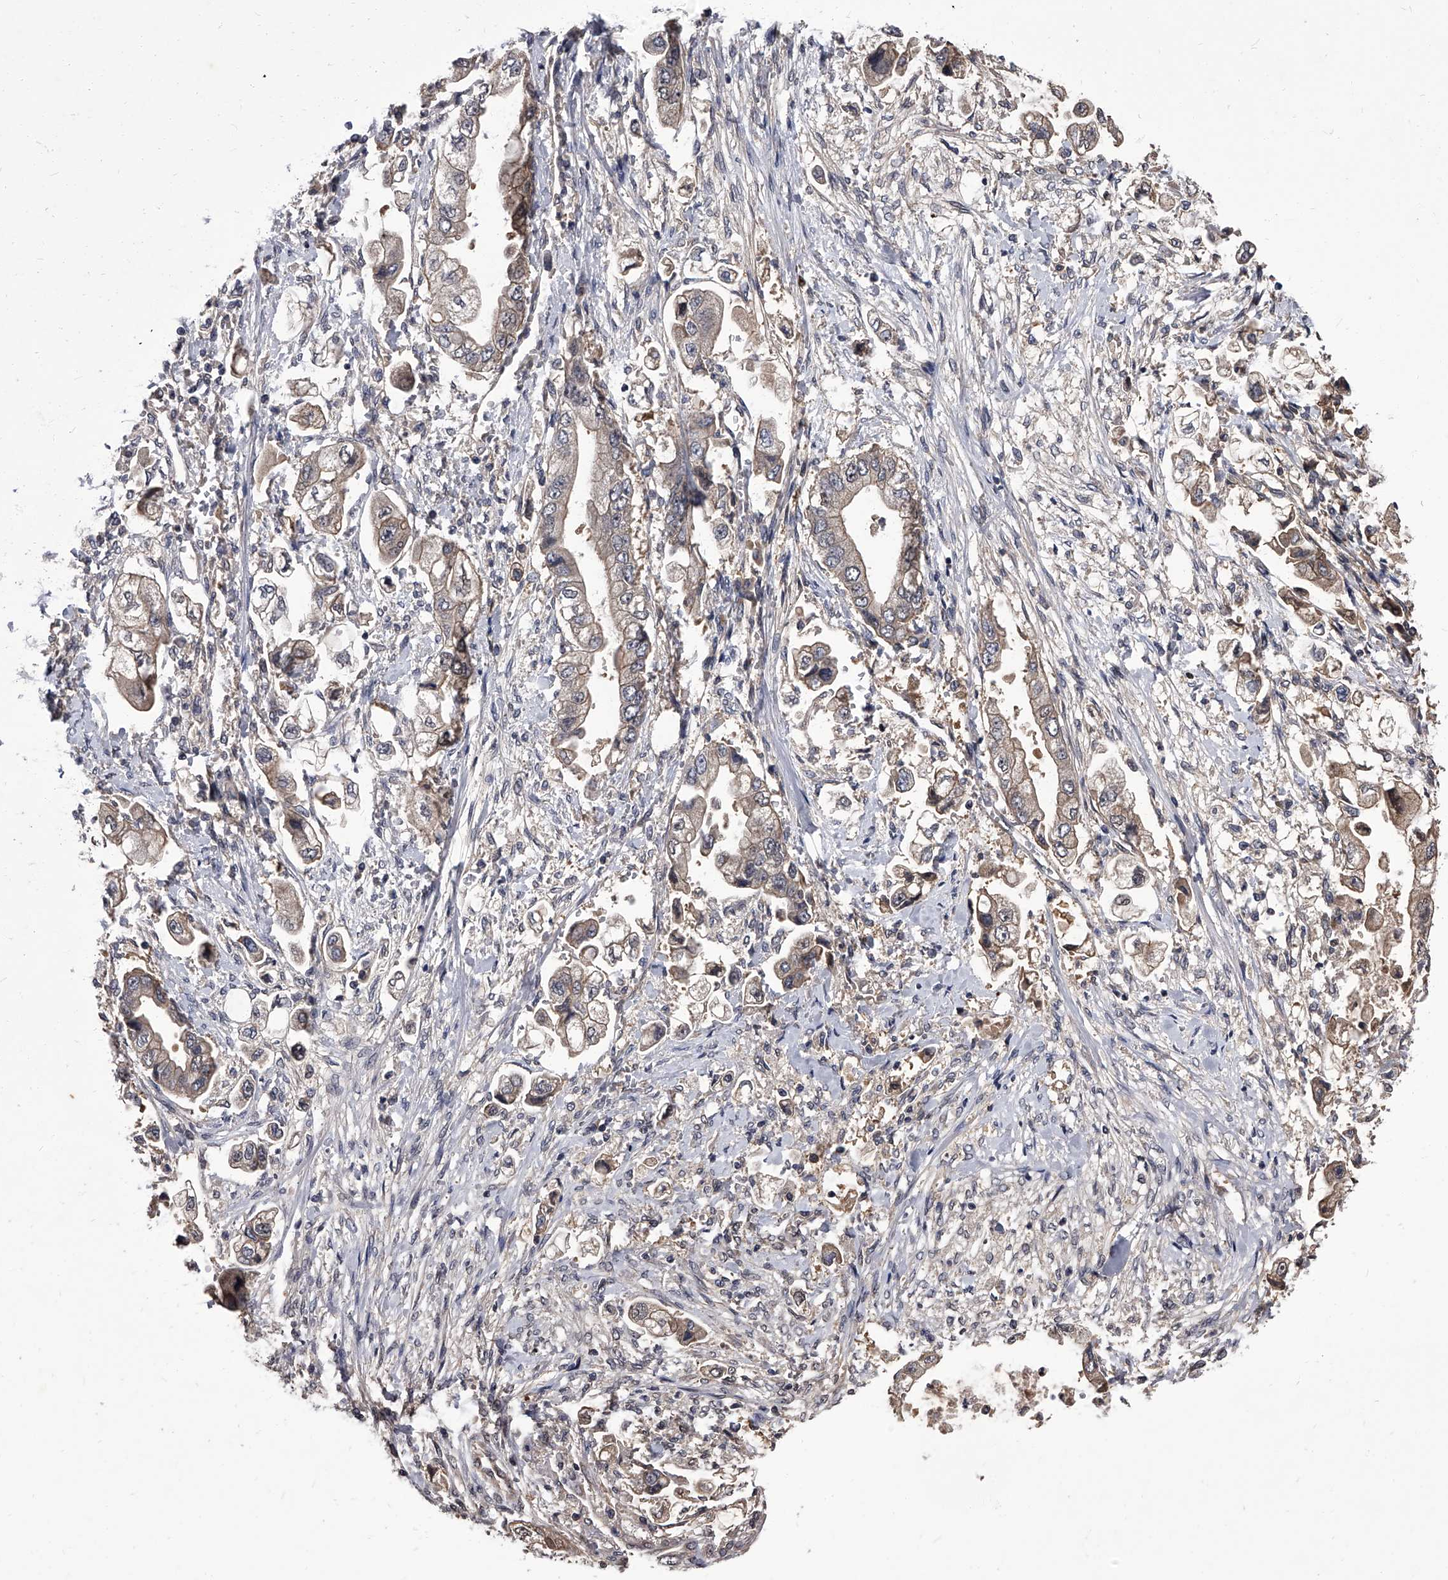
{"staining": {"intensity": "weak", "quantity": "25%-75%", "location": "cytoplasmic/membranous"}, "tissue": "stomach cancer", "cell_type": "Tumor cells", "image_type": "cancer", "snomed": [{"axis": "morphology", "description": "Adenocarcinoma, NOS"}, {"axis": "topography", "description": "Stomach"}], "caption": "The photomicrograph shows immunohistochemical staining of stomach cancer. There is weak cytoplasmic/membranous staining is seen in about 25%-75% of tumor cells.", "gene": "SLC18B1", "patient": {"sex": "male", "age": 62}}